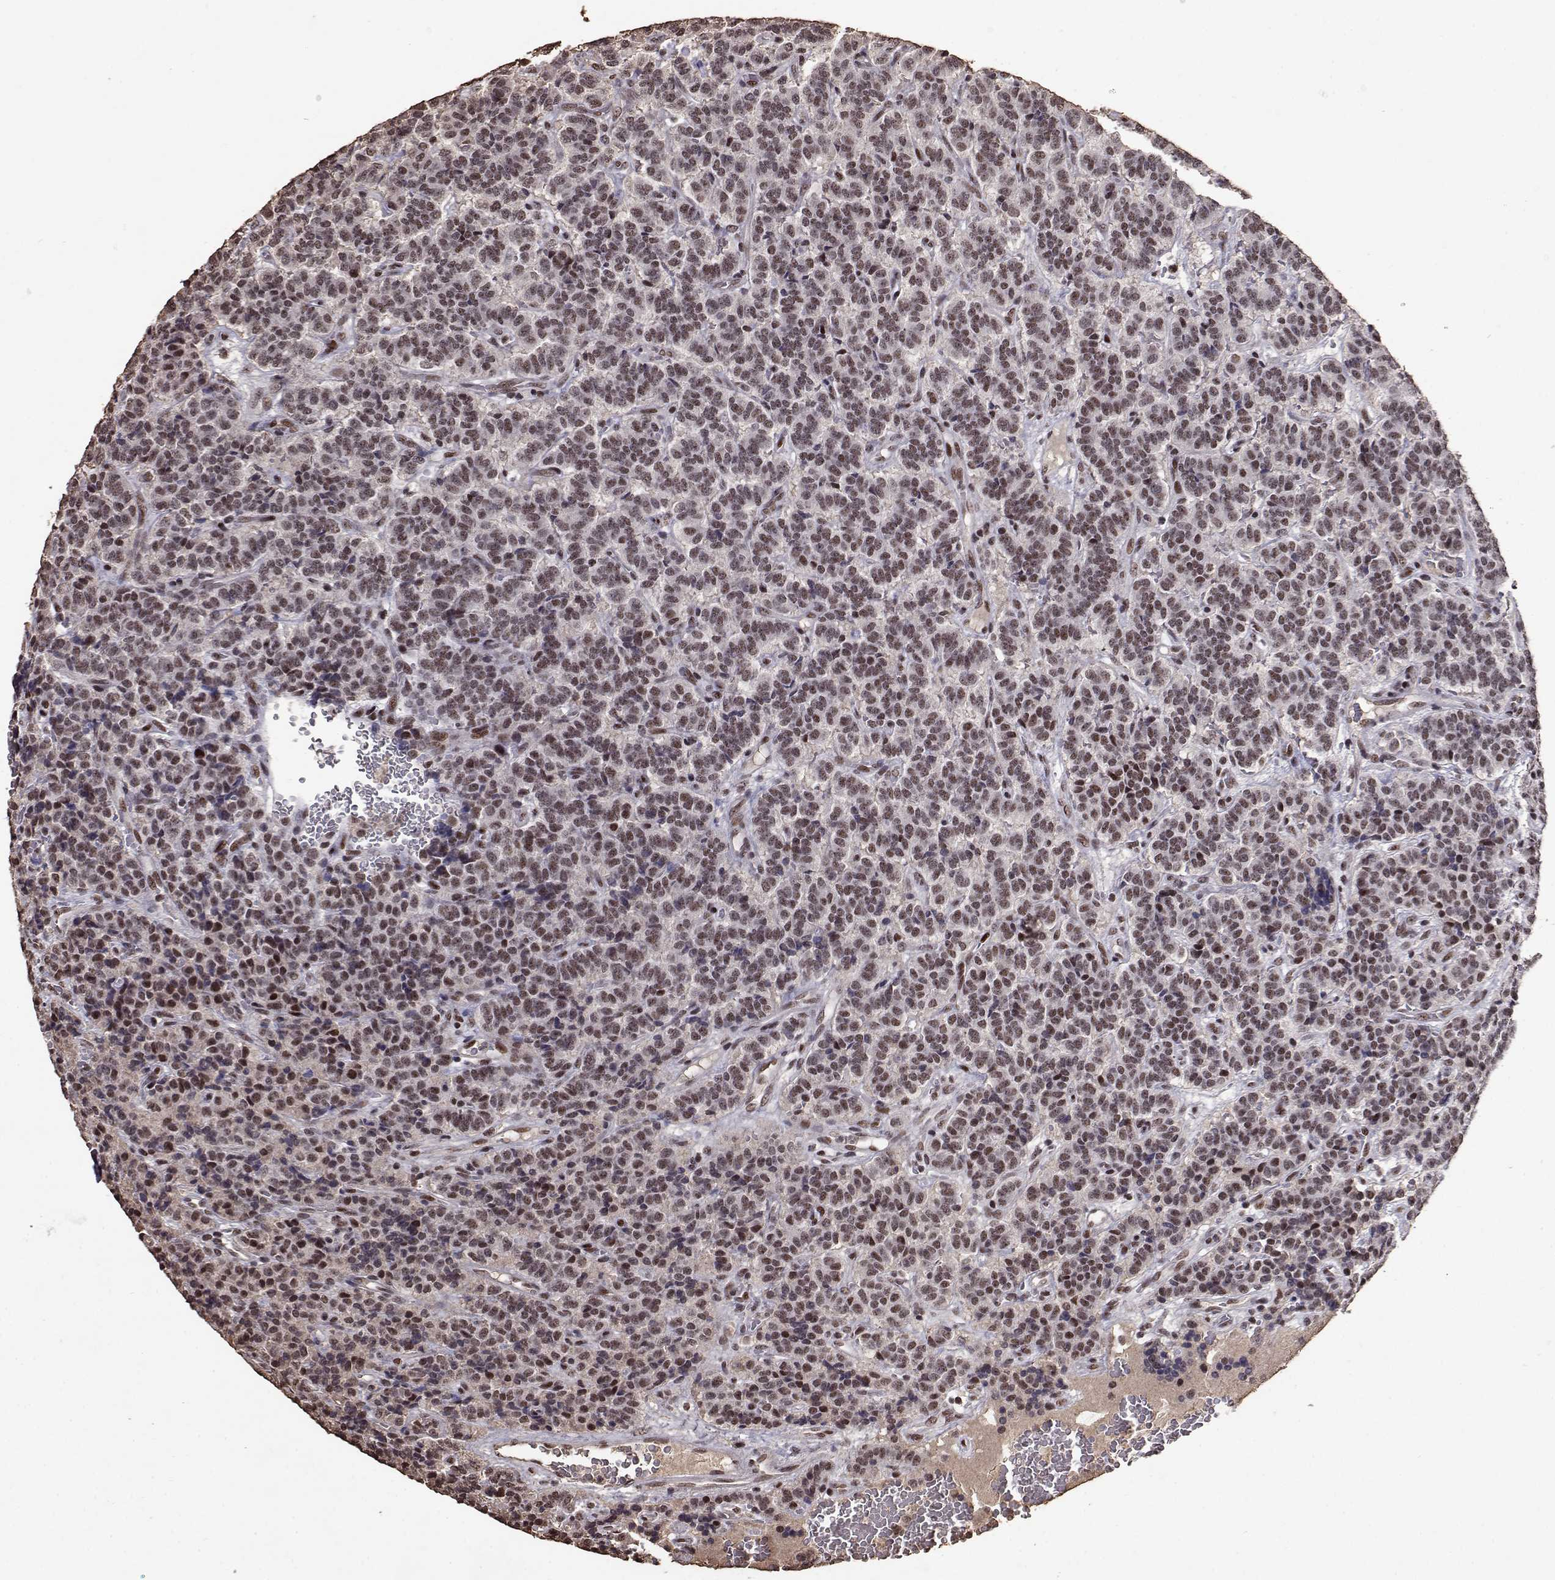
{"staining": {"intensity": "moderate", "quantity": ">75%", "location": "nuclear"}, "tissue": "carcinoid", "cell_type": "Tumor cells", "image_type": "cancer", "snomed": [{"axis": "morphology", "description": "Carcinoid, malignant, NOS"}, {"axis": "topography", "description": "Pancreas"}], "caption": "Carcinoid stained with IHC exhibits moderate nuclear staining in approximately >75% of tumor cells. The staining is performed using DAB (3,3'-diaminobenzidine) brown chromogen to label protein expression. The nuclei are counter-stained blue using hematoxylin.", "gene": "TOE1", "patient": {"sex": "male", "age": 36}}